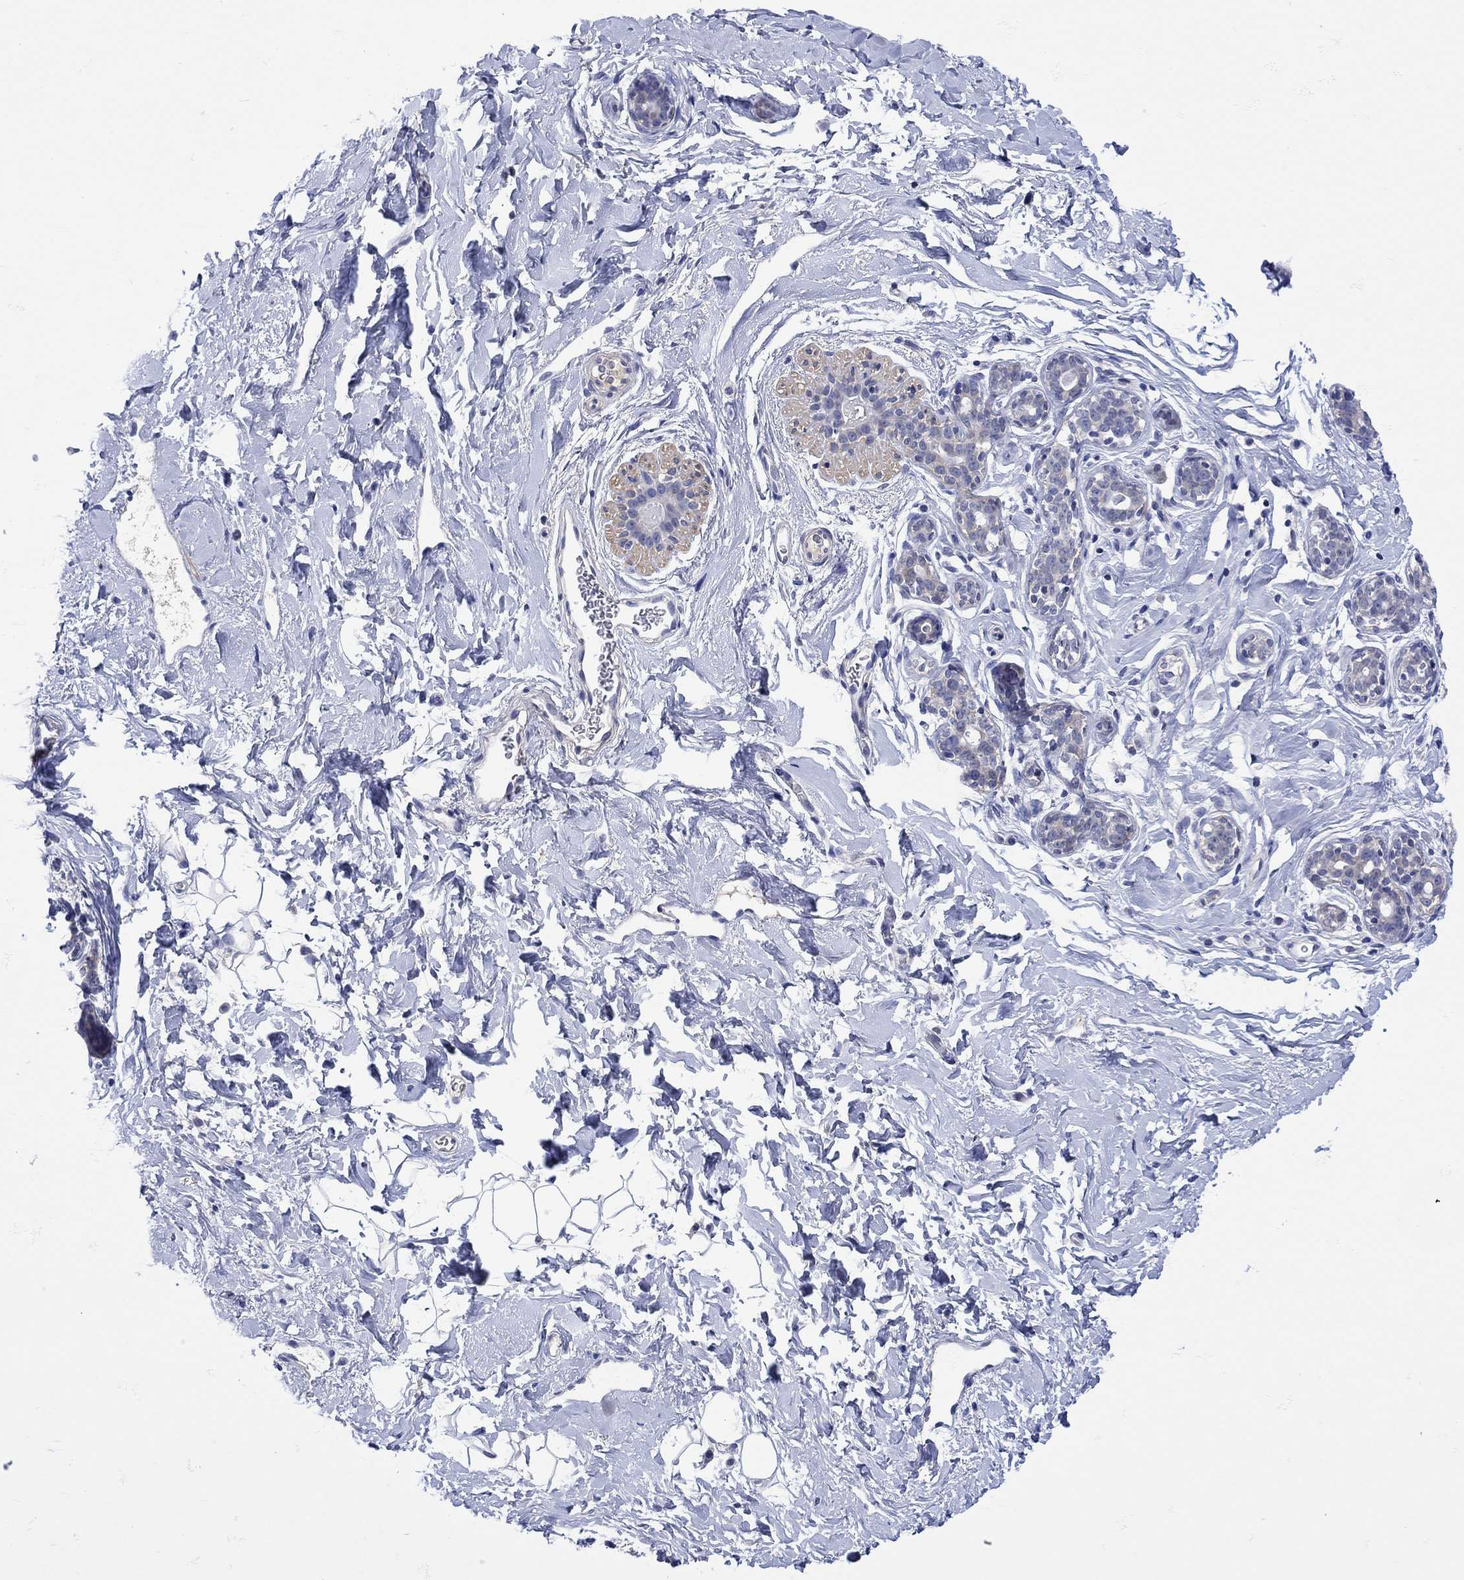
{"staining": {"intensity": "negative", "quantity": "none", "location": "none"}, "tissue": "breast", "cell_type": "Adipocytes", "image_type": "normal", "snomed": [{"axis": "morphology", "description": "Normal tissue, NOS"}, {"axis": "topography", "description": "Breast"}], "caption": "Immunohistochemical staining of normal breast exhibits no significant staining in adipocytes. (Immunohistochemistry (ihc), brightfield microscopy, high magnification).", "gene": "MSI1", "patient": {"sex": "female", "age": 43}}